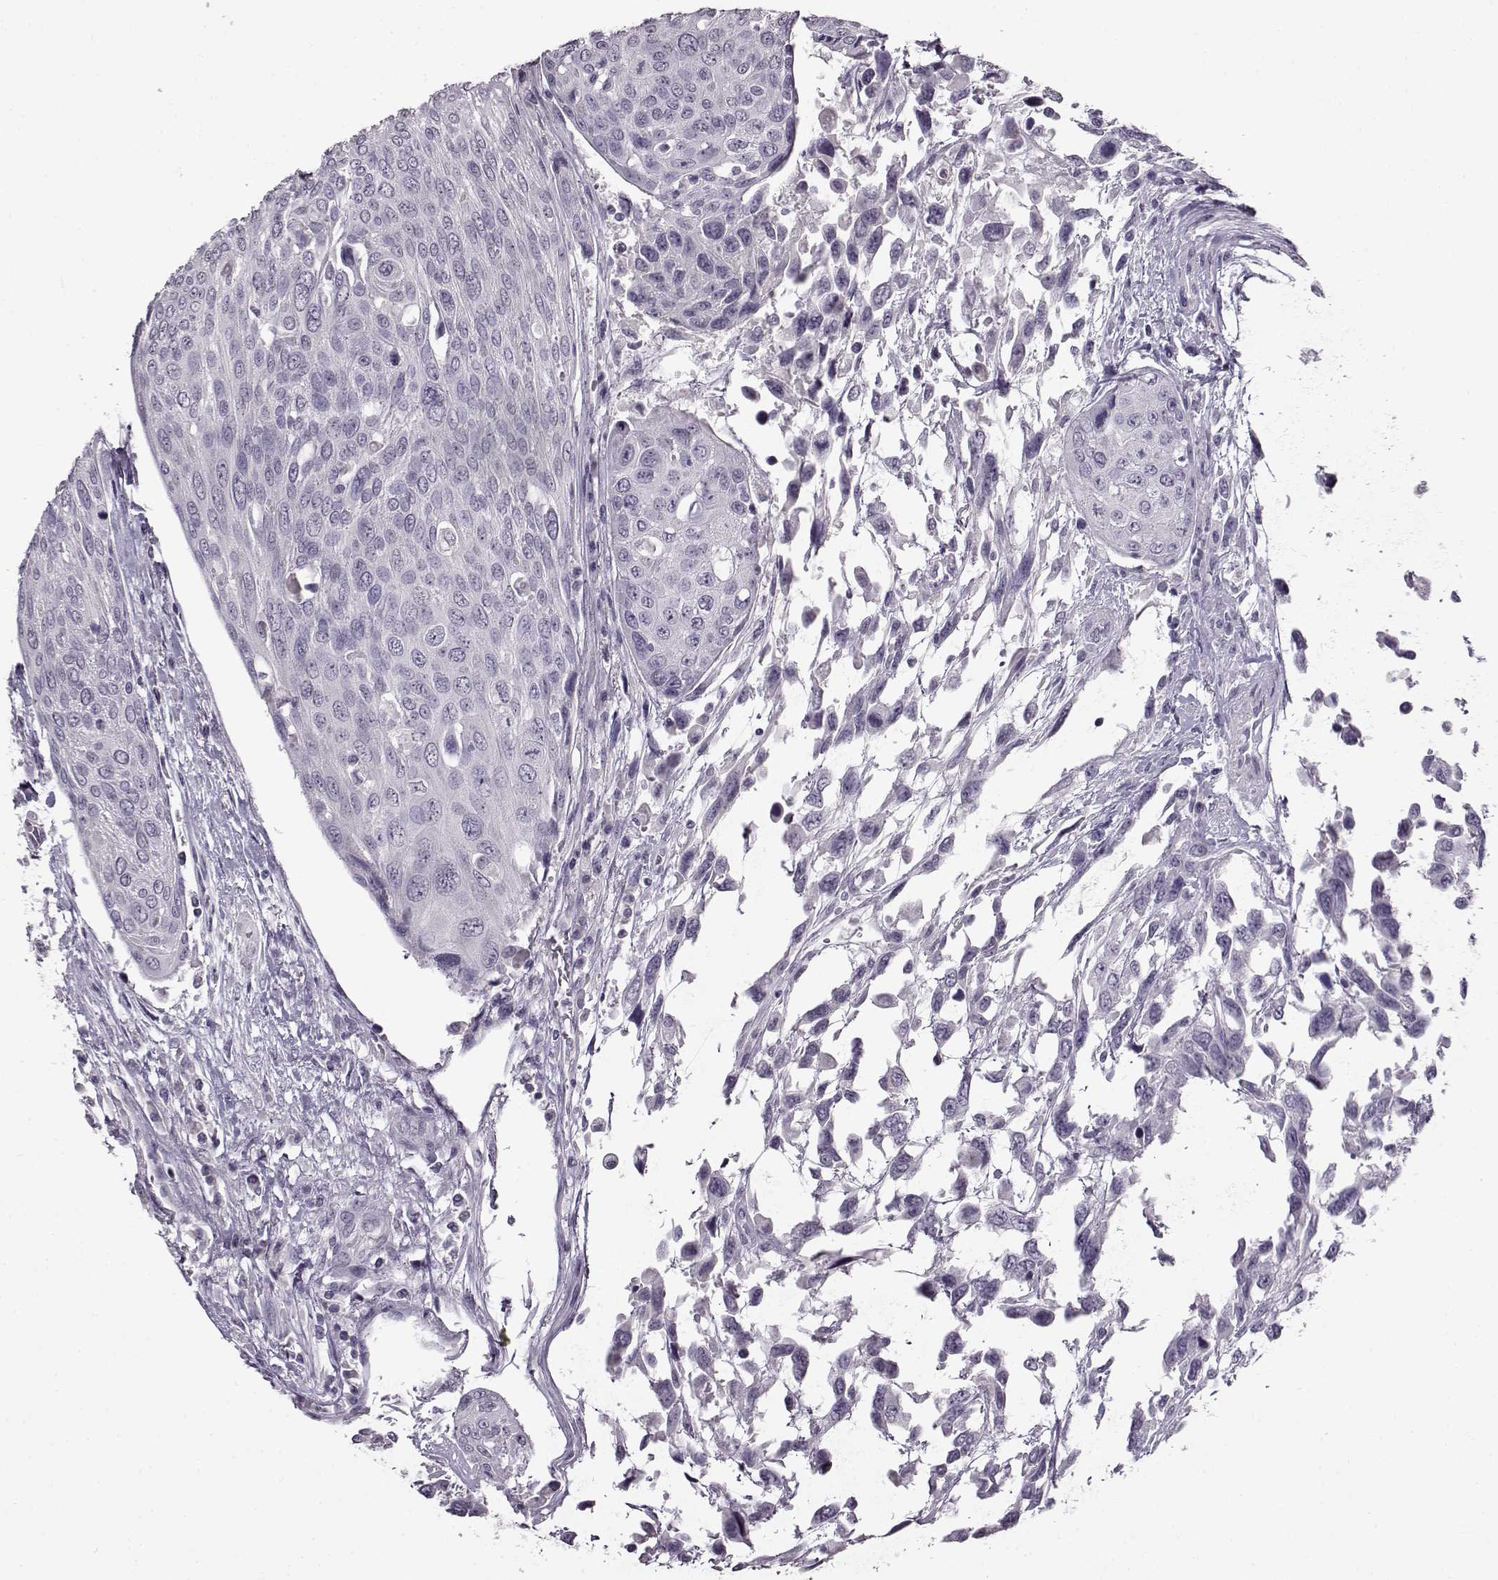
{"staining": {"intensity": "negative", "quantity": "none", "location": "none"}, "tissue": "urothelial cancer", "cell_type": "Tumor cells", "image_type": "cancer", "snomed": [{"axis": "morphology", "description": "Urothelial carcinoma, High grade"}, {"axis": "topography", "description": "Urinary bladder"}], "caption": "DAB immunohistochemical staining of urothelial carcinoma (high-grade) displays no significant expression in tumor cells.", "gene": "FSHB", "patient": {"sex": "female", "age": 70}}